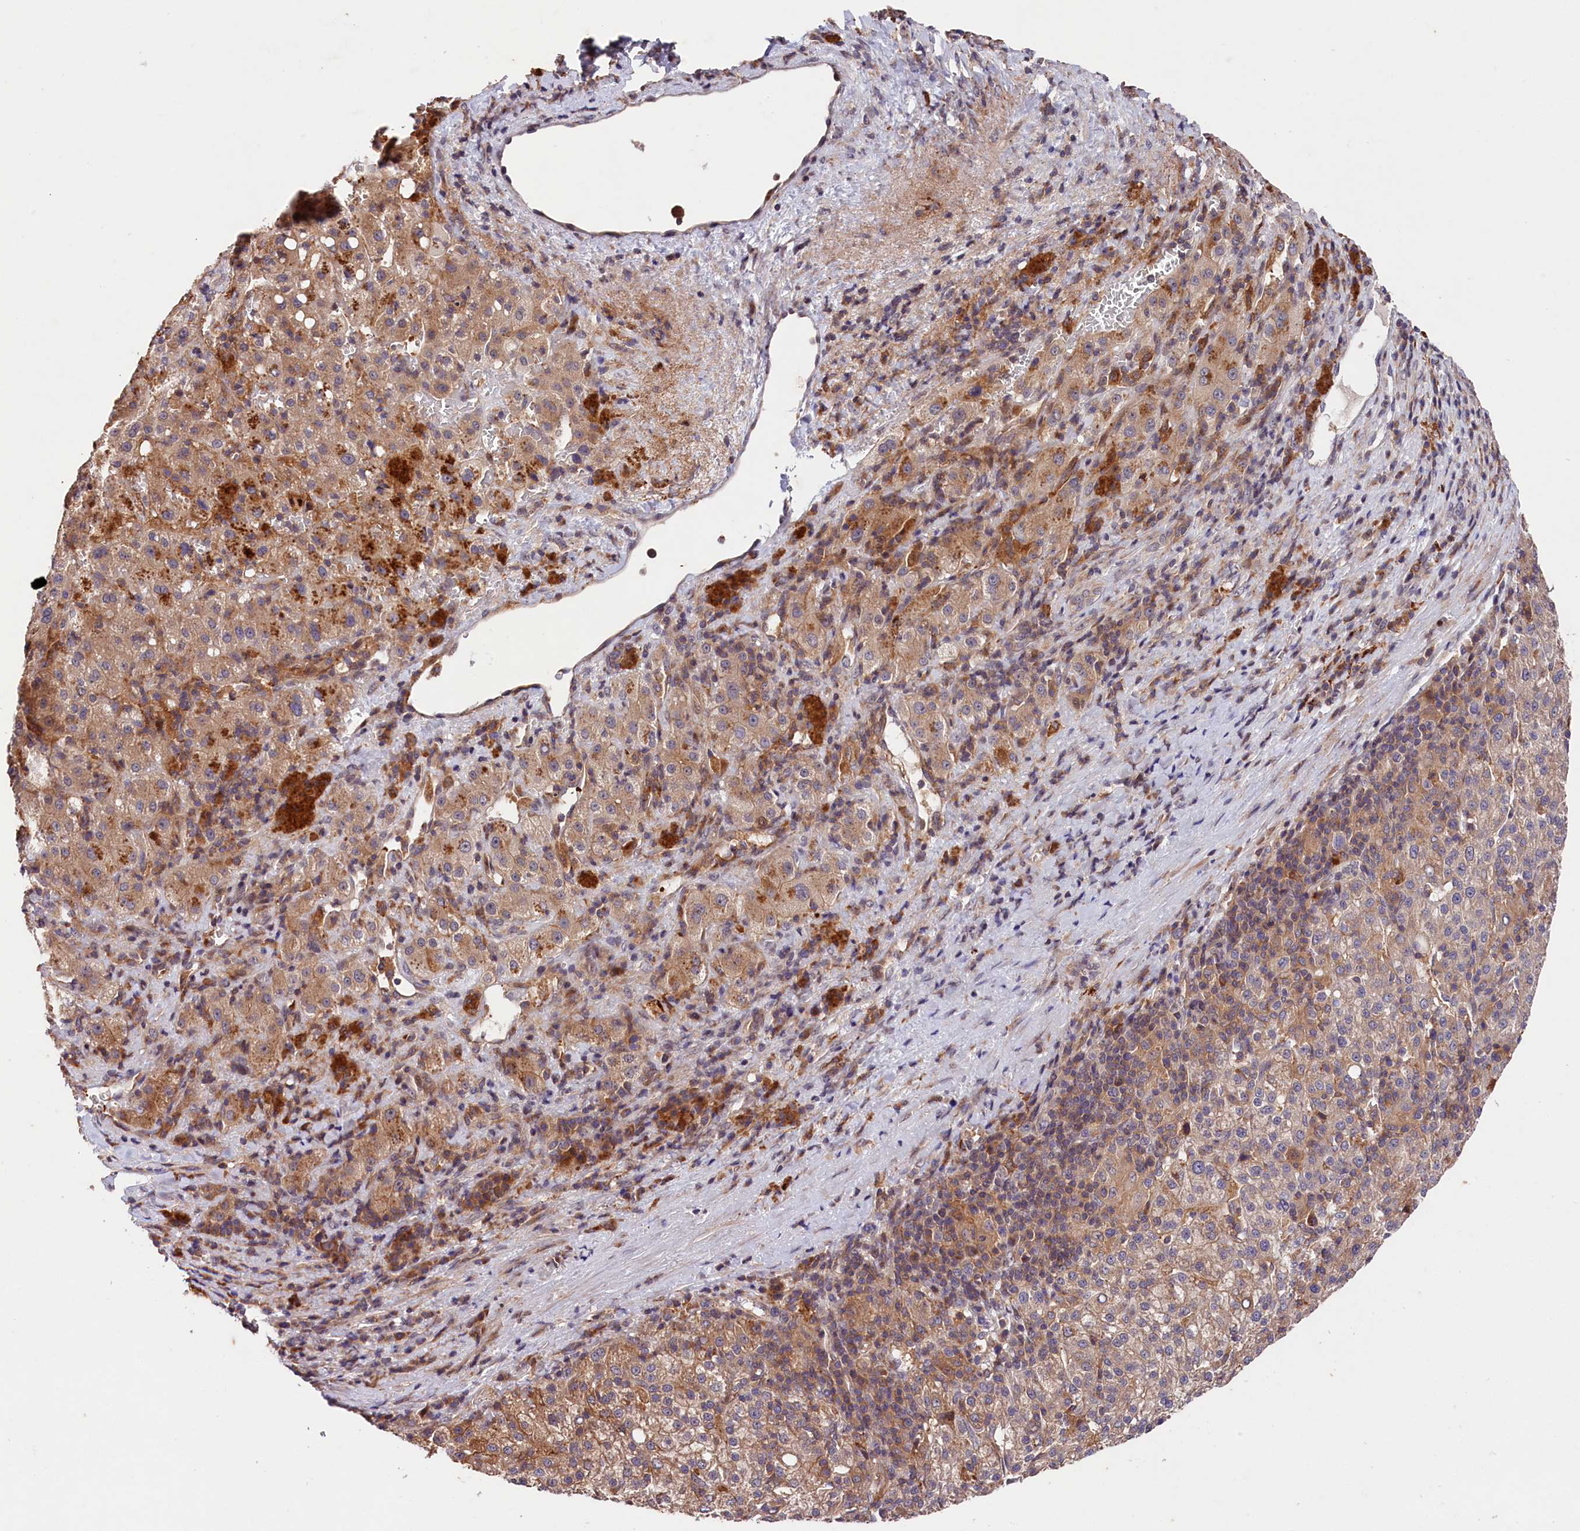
{"staining": {"intensity": "weak", "quantity": "25%-75%", "location": "cytoplasmic/membranous"}, "tissue": "liver cancer", "cell_type": "Tumor cells", "image_type": "cancer", "snomed": [{"axis": "morphology", "description": "Carcinoma, Hepatocellular, NOS"}, {"axis": "topography", "description": "Liver"}], "caption": "Tumor cells demonstrate low levels of weak cytoplasmic/membranous positivity in about 25%-75% of cells in hepatocellular carcinoma (liver).", "gene": "CACNA1H", "patient": {"sex": "female", "age": 58}}